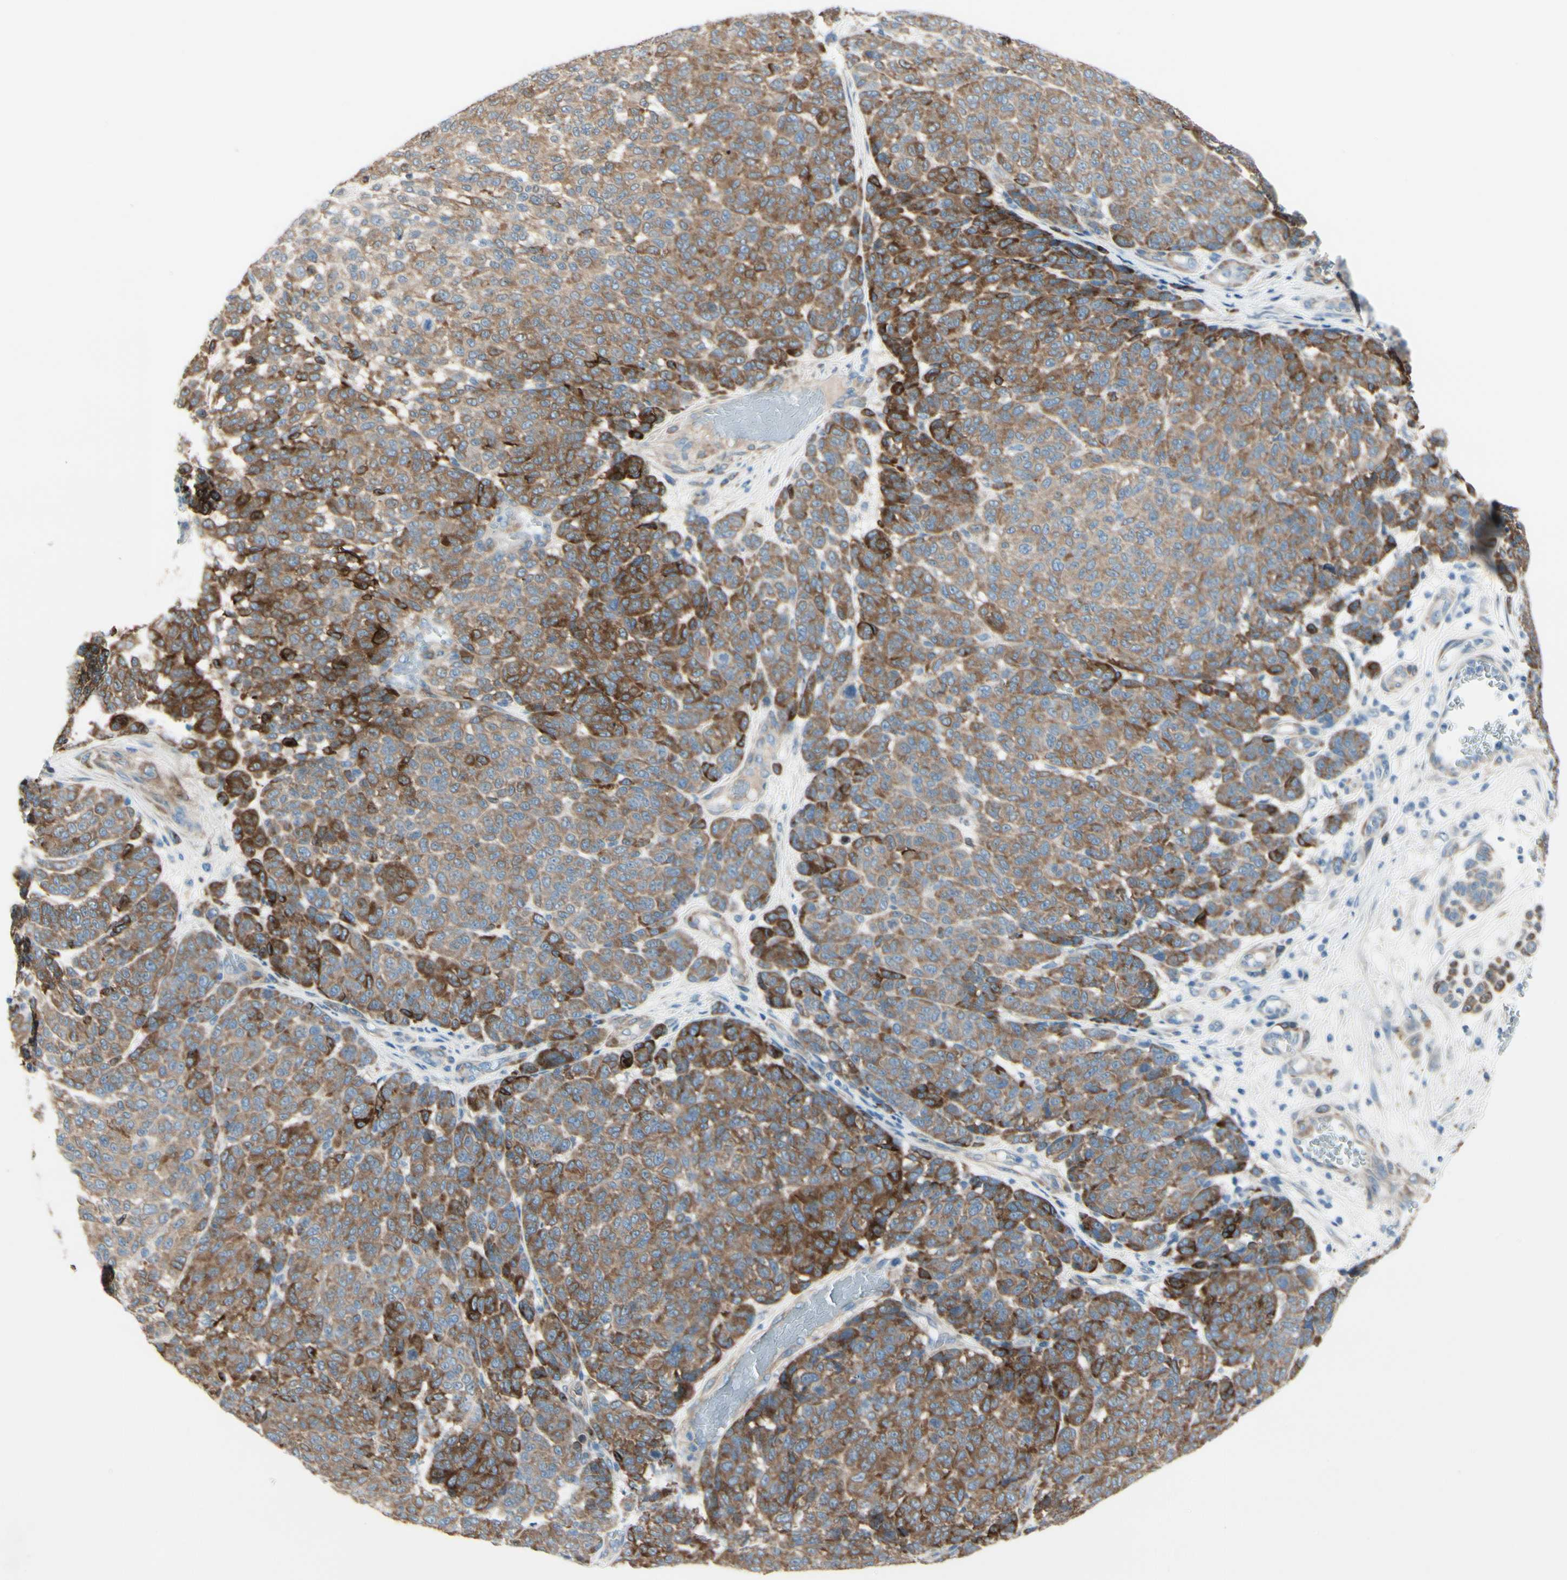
{"staining": {"intensity": "strong", "quantity": ">75%", "location": "cytoplasmic/membranous"}, "tissue": "melanoma", "cell_type": "Tumor cells", "image_type": "cancer", "snomed": [{"axis": "morphology", "description": "Malignant melanoma, NOS"}, {"axis": "topography", "description": "Skin"}], "caption": "Immunohistochemical staining of human malignant melanoma reveals high levels of strong cytoplasmic/membranous protein positivity in approximately >75% of tumor cells. (IHC, brightfield microscopy, high magnification).", "gene": "MAP2", "patient": {"sex": "male", "age": 59}}